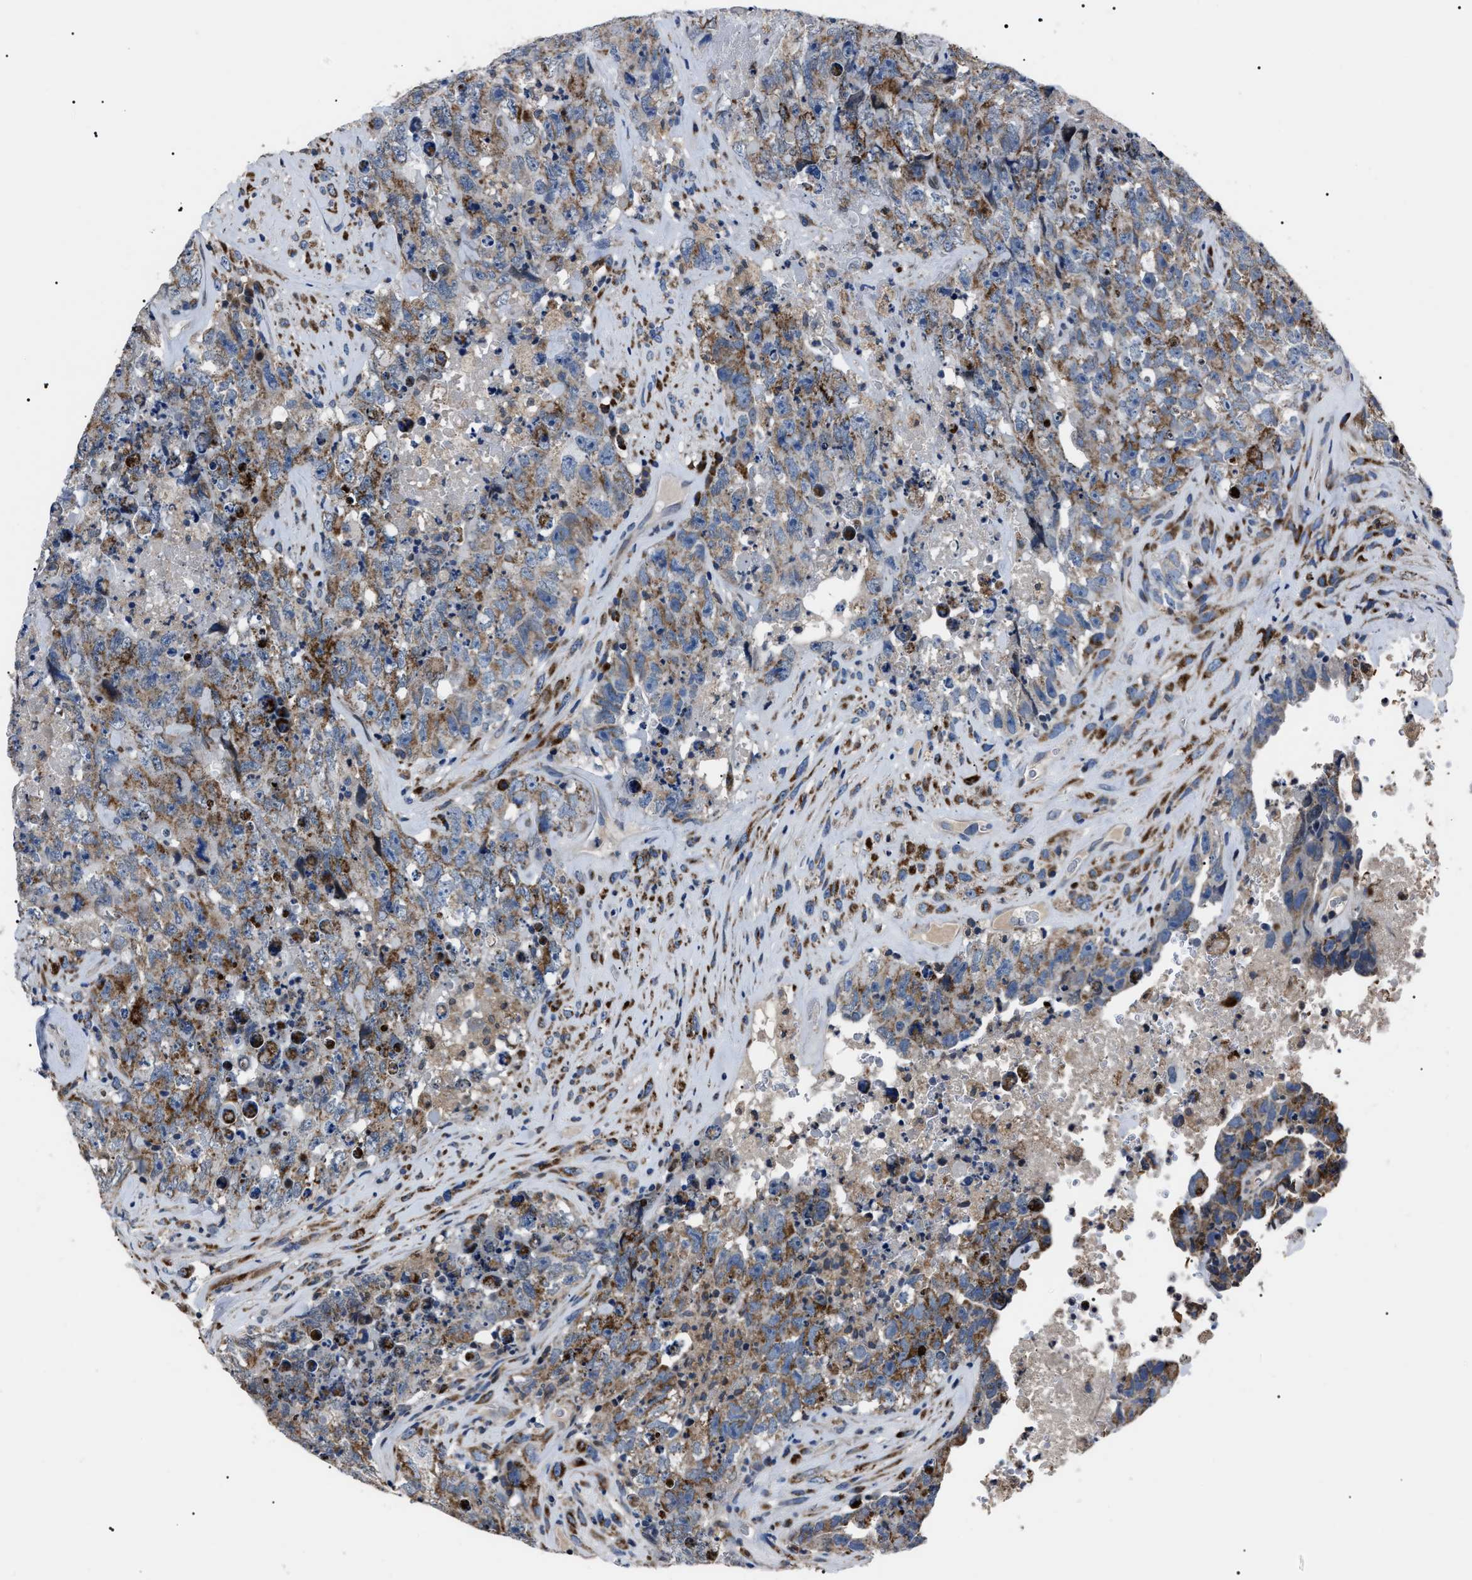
{"staining": {"intensity": "moderate", "quantity": ">75%", "location": "cytoplasmic/membranous"}, "tissue": "testis cancer", "cell_type": "Tumor cells", "image_type": "cancer", "snomed": [{"axis": "morphology", "description": "Carcinoma, Embryonal, NOS"}, {"axis": "topography", "description": "Testis"}], "caption": "Human embryonal carcinoma (testis) stained for a protein (brown) exhibits moderate cytoplasmic/membranous positive staining in about >75% of tumor cells.", "gene": "LRRC14", "patient": {"sex": "male", "age": 32}}